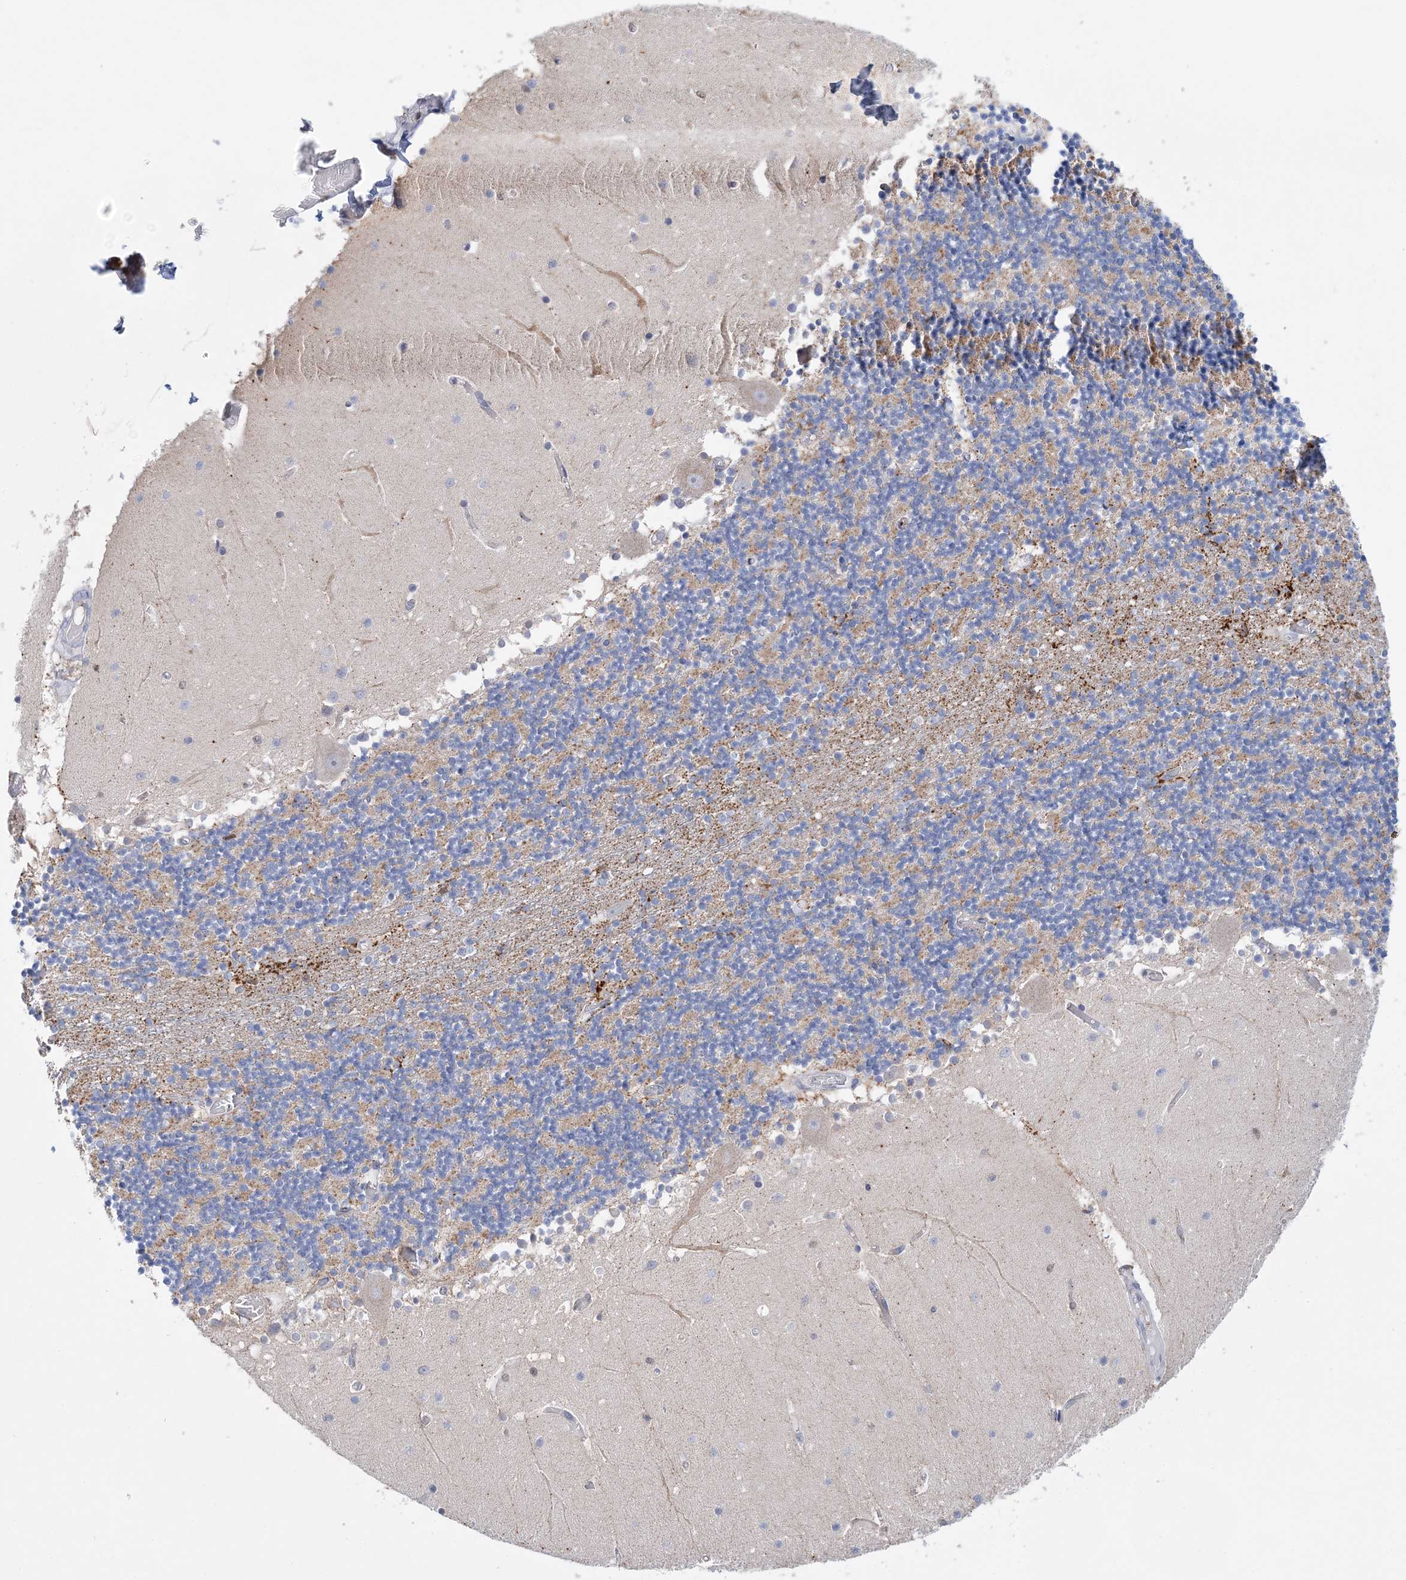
{"staining": {"intensity": "negative", "quantity": "none", "location": "none"}, "tissue": "cerebellum", "cell_type": "Cells in granular layer", "image_type": "normal", "snomed": [{"axis": "morphology", "description": "Normal tissue, NOS"}, {"axis": "topography", "description": "Cerebellum"}], "caption": "Immunohistochemical staining of normal cerebellum displays no significant staining in cells in granular layer.", "gene": "NIT2", "patient": {"sex": "female", "age": 28}}